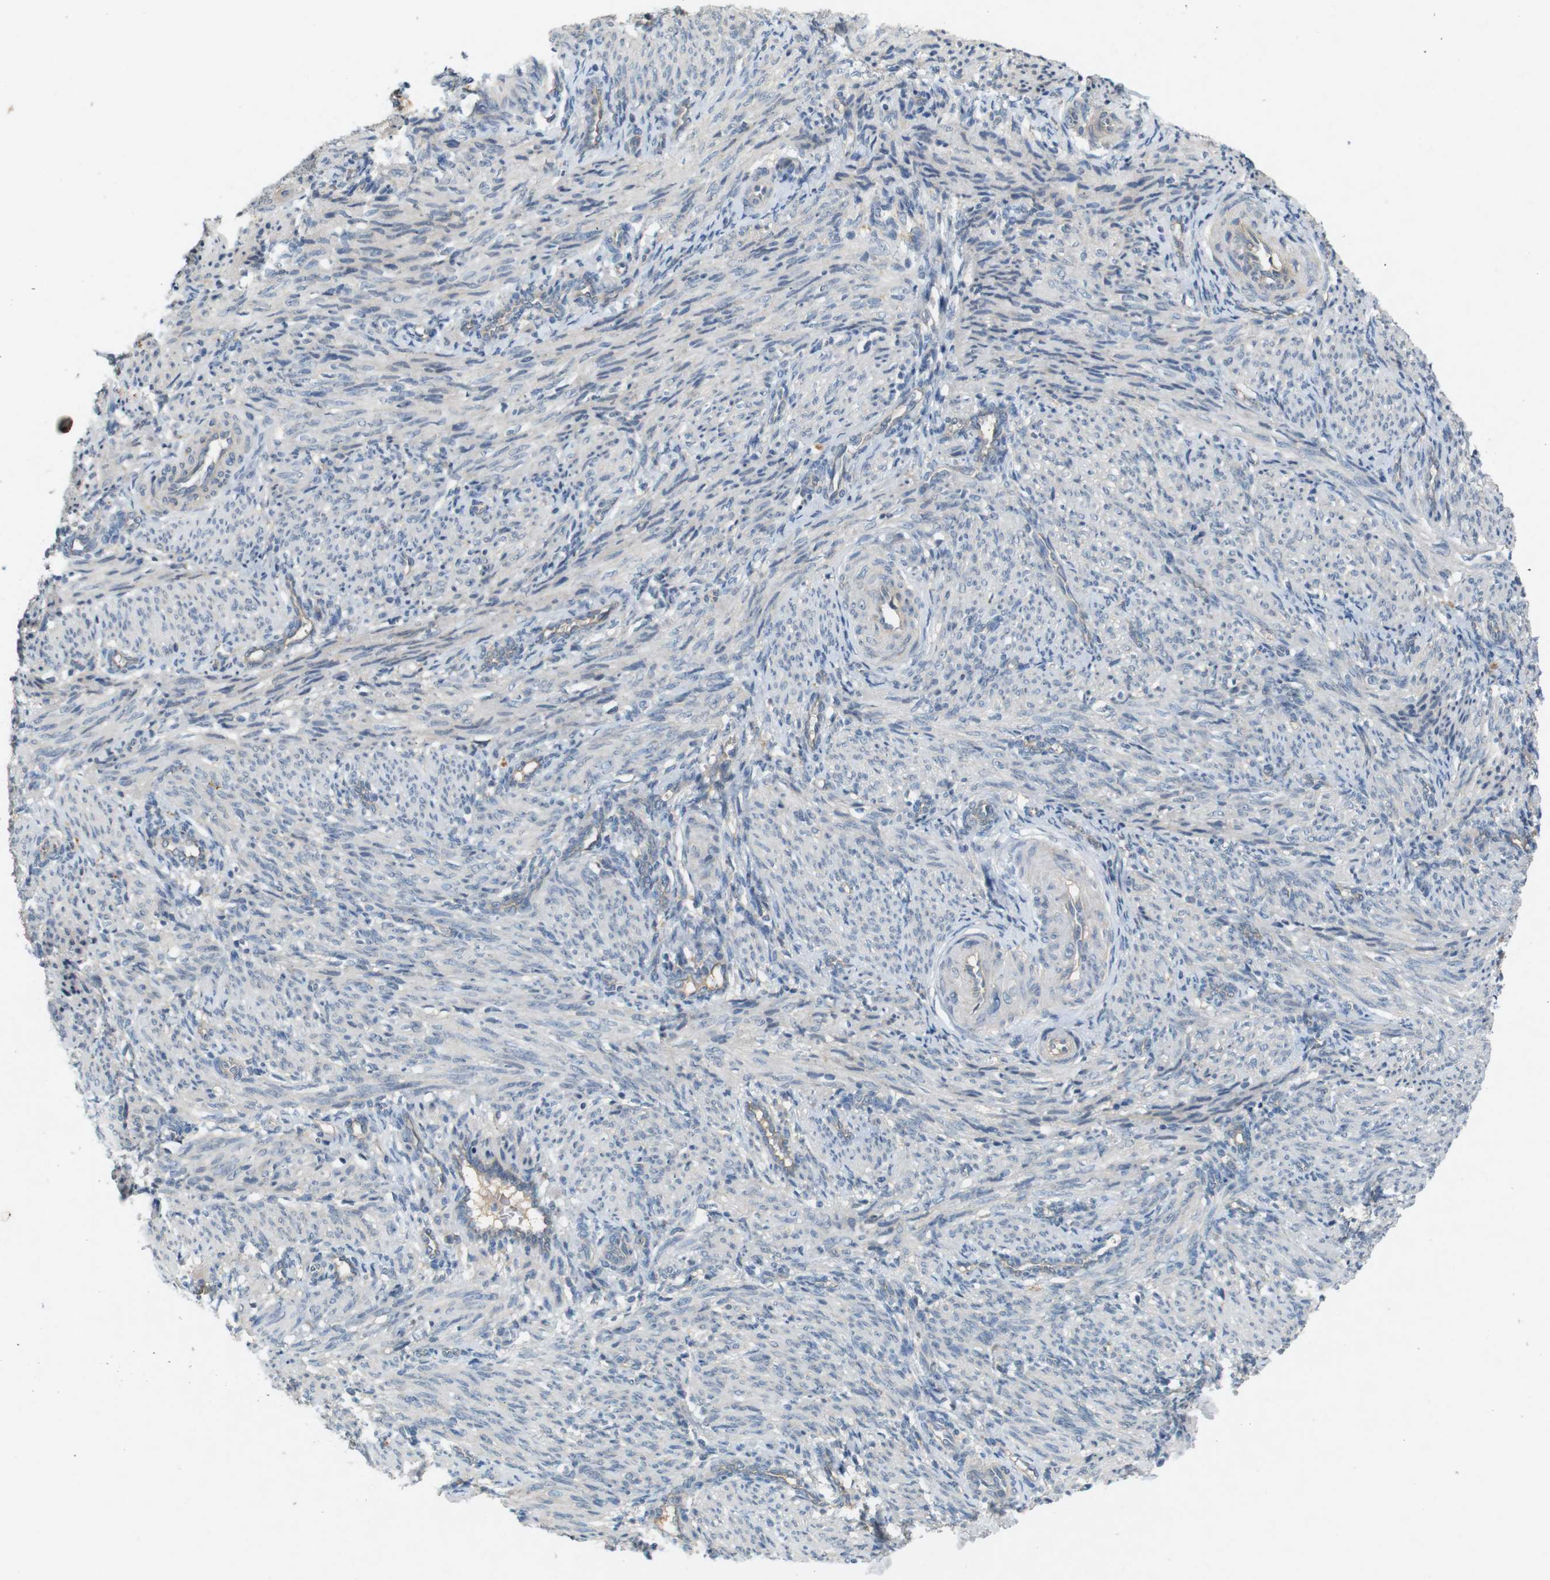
{"staining": {"intensity": "negative", "quantity": "none", "location": "none"}, "tissue": "smooth muscle", "cell_type": "Smooth muscle cells", "image_type": "normal", "snomed": [{"axis": "morphology", "description": "Normal tissue, NOS"}, {"axis": "topography", "description": "Endometrium"}], "caption": "Immunohistochemistry histopathology image of unremarkable smooth muscle: human smooth muscle stained with DAB demonstrates no significant protein expression in smooth muscle cells. Nuclei are stained in blue.", "gene": "PVR", "patient": {"sex": "female", "age": 33}}